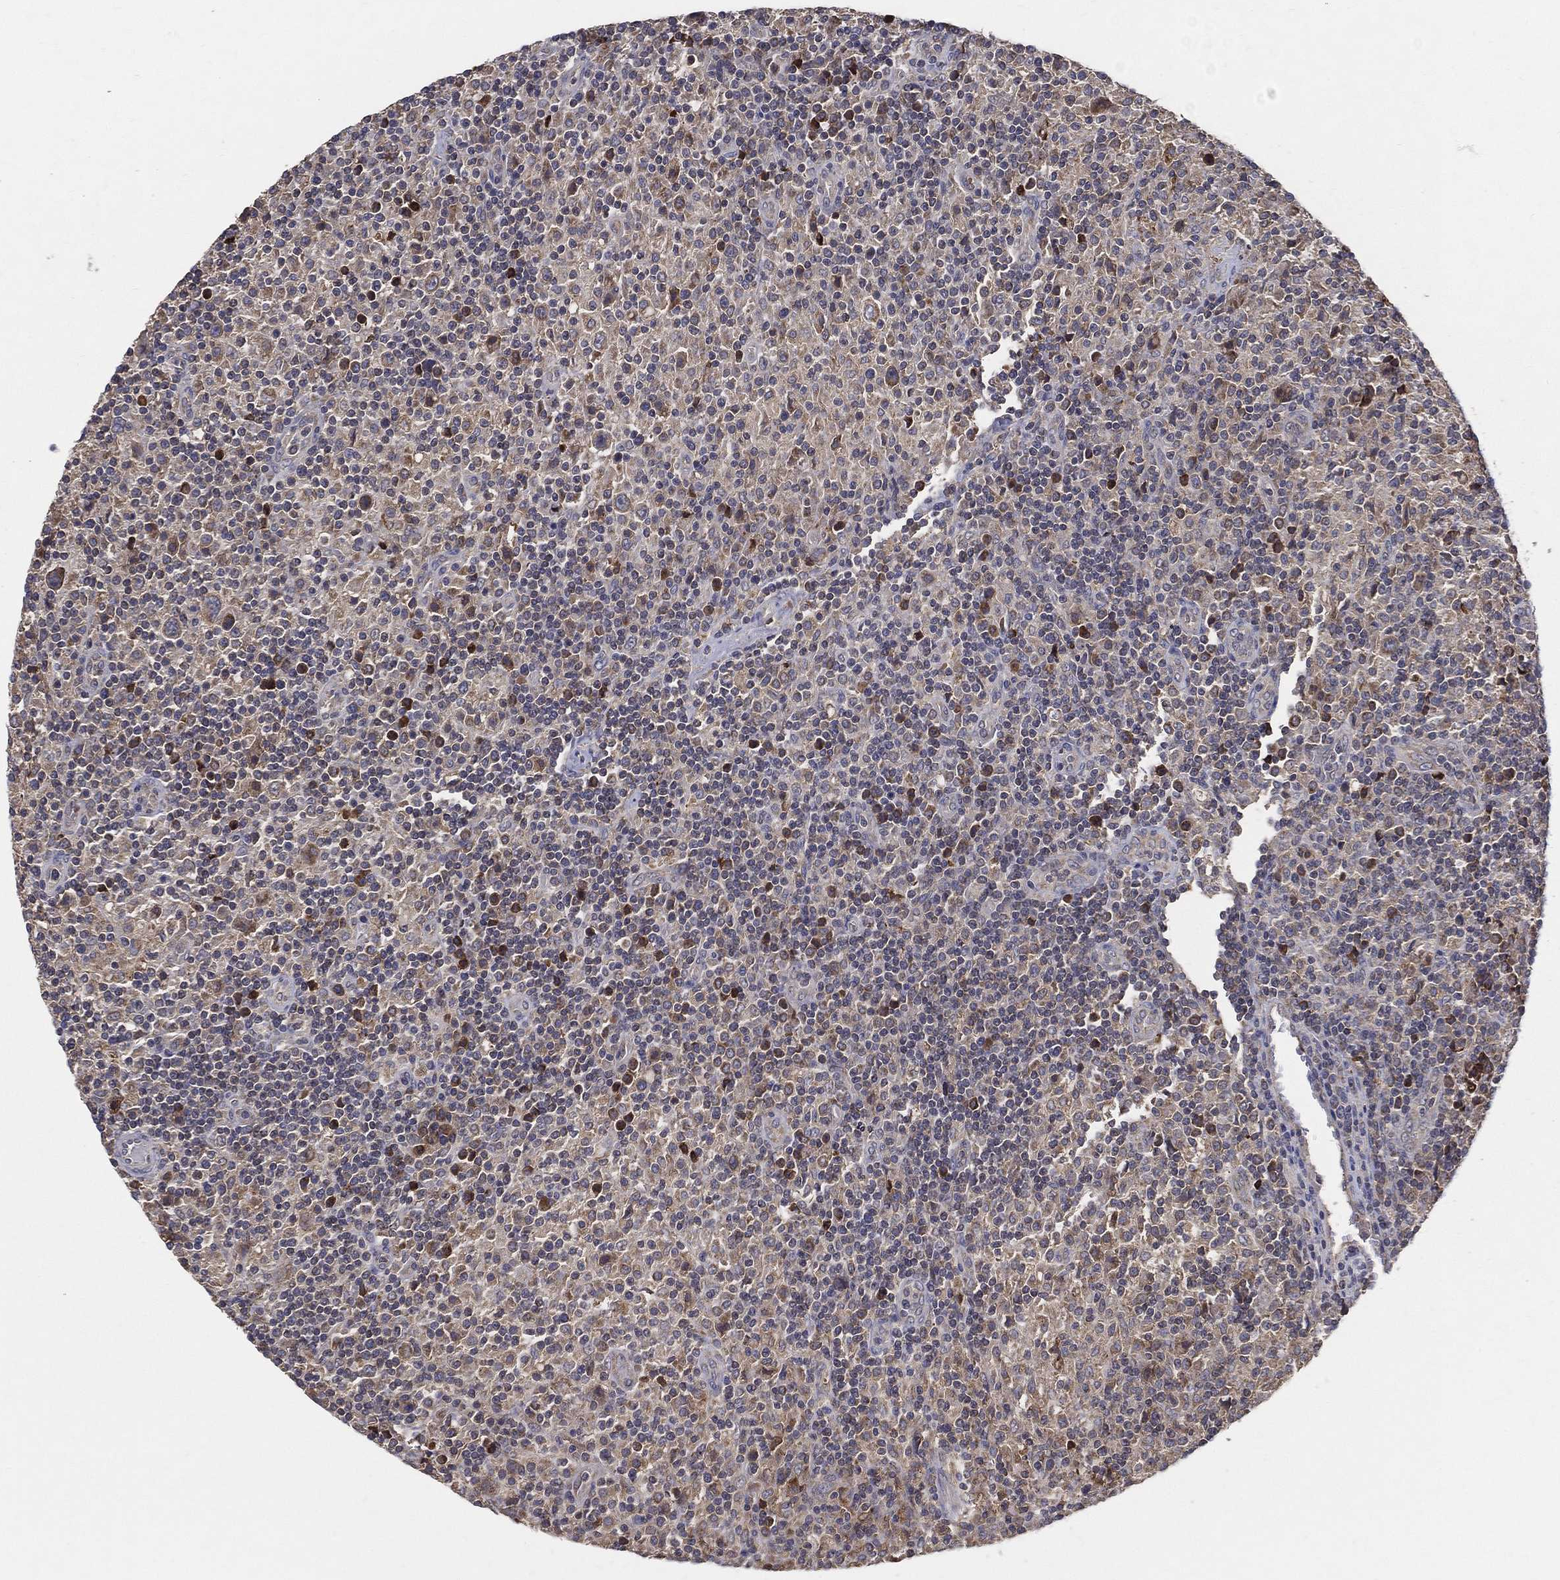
{"staining": {"intensity": "weak", "quantity": "25%-75%", "location": "cytoplasmic/membranous"}, "tissue": "lymphoma", "cell_type": "Tumor cells", "image_type": "cancer", "snomed": [{"axis": "morphology", "description": "Hodgkin's disease, NOS"}, {"axis": "topography", "description": "Lymph node"}], "caption": "Weak cytoplasmic/membranous positivity is appreciated in about 25%-75% of tumor cells in lymphoma.", "gene": "MT-ND1", "patient": {"sex": "male", "age": 70}}